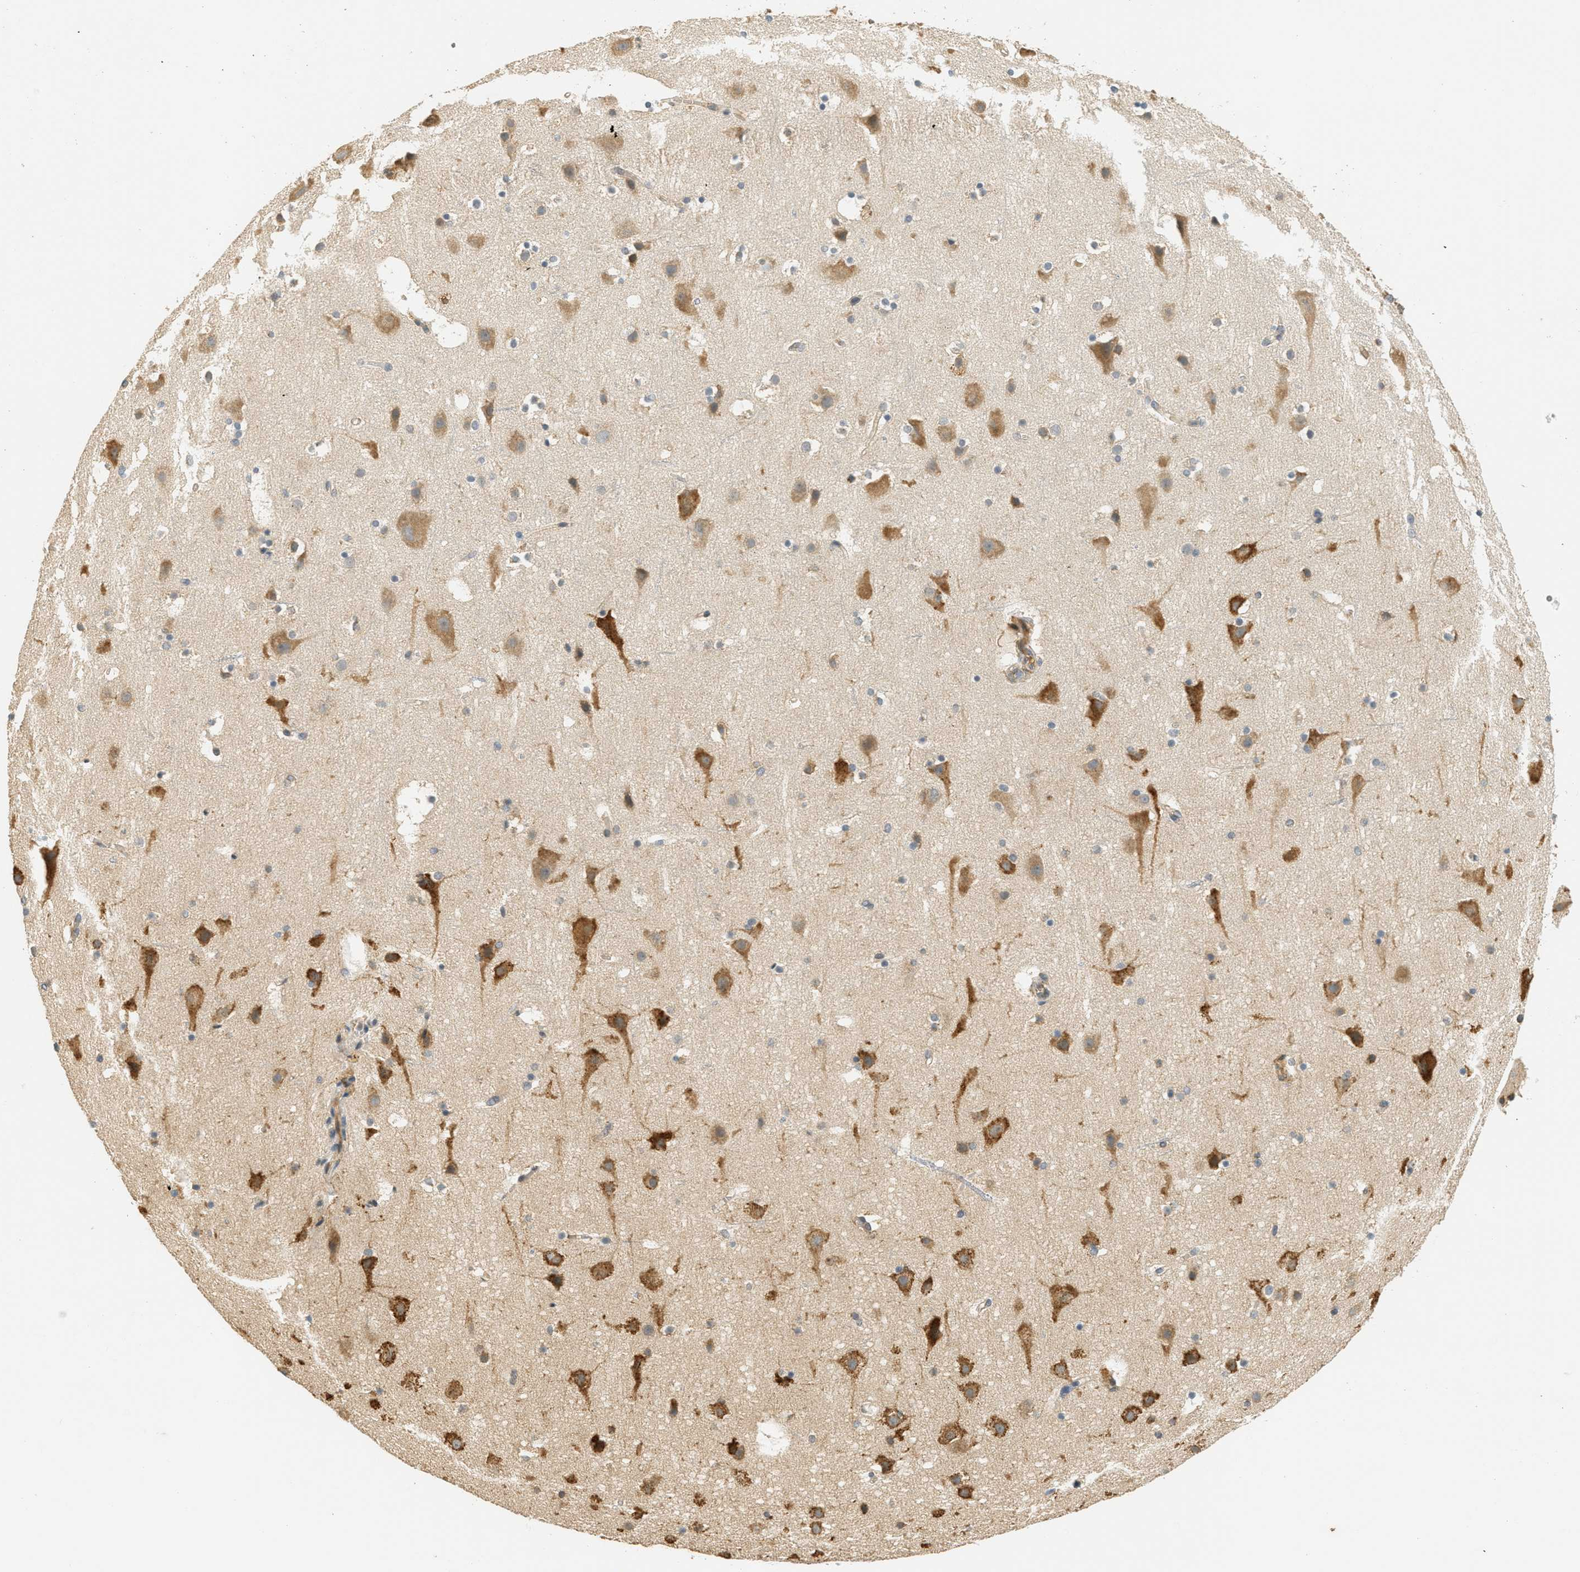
{"staining": {"intensity": "negative", "quantity": "none", "location": "none"}, "tissue": "cerebral cortex", "cell_type": "Endothelial cells", "image_type": "normal", "snomed": [{"axis": "morphology", "description": "Normal tissue, NOS"}, {"axis": "topography", "description": "Cerebral cortex"}], "caption": "A high-resolution image shows IHC staining of unremarkable cerebral cortex, which demonstrates no significant positivity in endothelial cells.", "gene": "PDK1", "patient": {"sex": "male", "age": 45}}